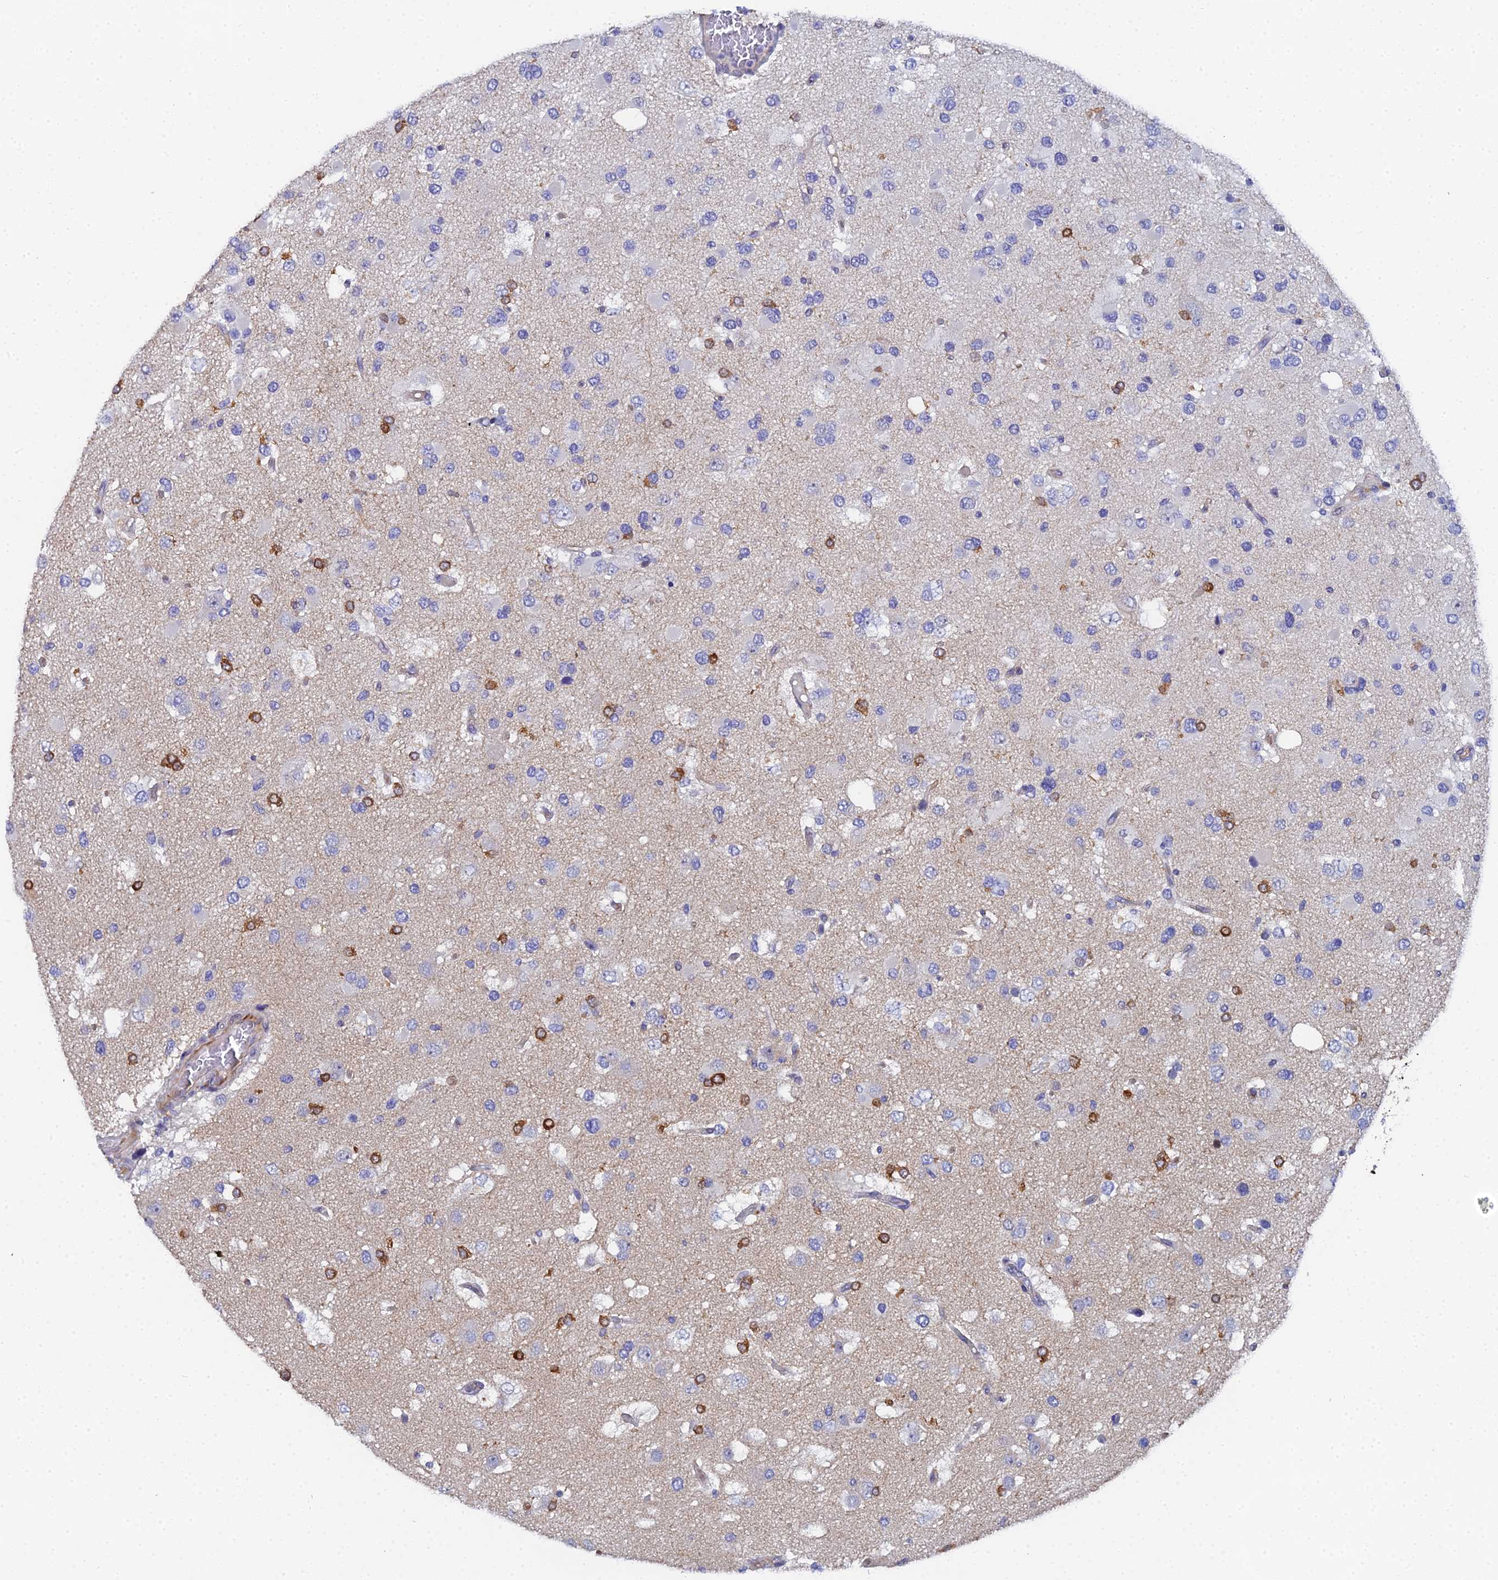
{"staining": {"intensity": "strong", "quantity": "<25%", "location": "cytoplasmic/membranous"}, "tissue": "glioma", "cell_type": "Tumor cells", "image_type": "cancer", "snomed": [{"axis": "morphology", "description": "Glioma, malignant, High grade"}, {"axis": "topography", "description": "Brain"}], "caption": "A brown stain highlights strong cytoplasmic/membranous positivity of a protein in human glioma tumor cells.", "gene": "ENSG00000268674", "patient": {"sex": "male", "age": 53}}